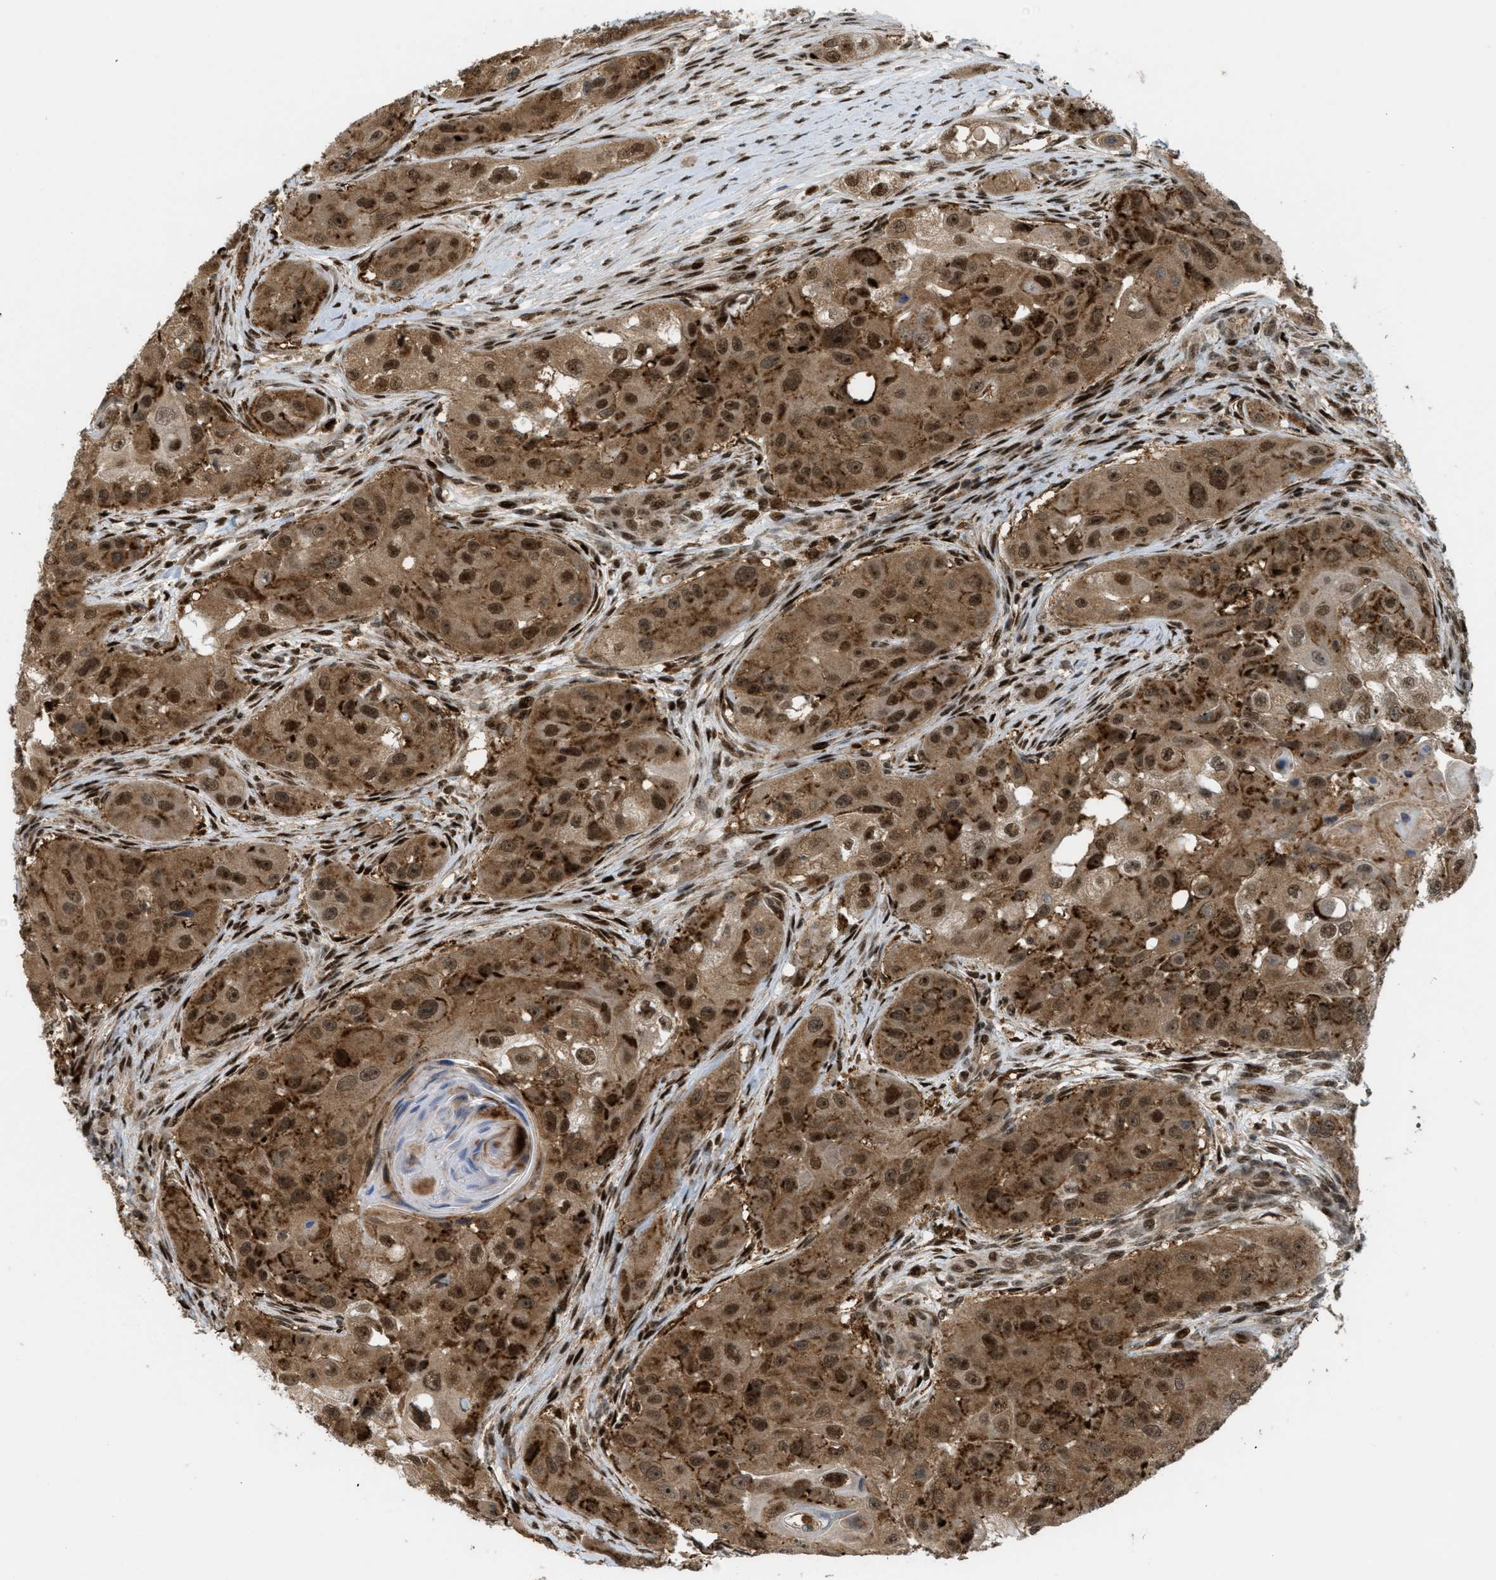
{"staining": {"intensity": "strong", "quantity": ">75%", "location": "cytoplasmic/membranous,nuclear"}, "tissue": "head and neck cancer", "cell_type": "Tumor cells", "image_type": "cancer", "snomed": [{"axis": "morphology", "description": "Normal tissue, NOS"}, {"axis": "morphology", "description": "Squamous cell carcinoma, NOS"}, {"axis": "topography", "description": "Skeletal muscle"}, {"axis": "topography", "description": "Head-Neck"}], "caption": "DAB (3,3'-diaminobenzidine) immunohistochemical staining of head and neck cancer (squamous cell carcinoma) demonstrates strong cytoplasmic/membranous and nuclear protein staining in approximately >75% of tumor cells. (DAB IHC, brown staining for protein, blue staining for nuclei).", "gene": "TLK1", "patient": {"sex": "male", "age": 51}}